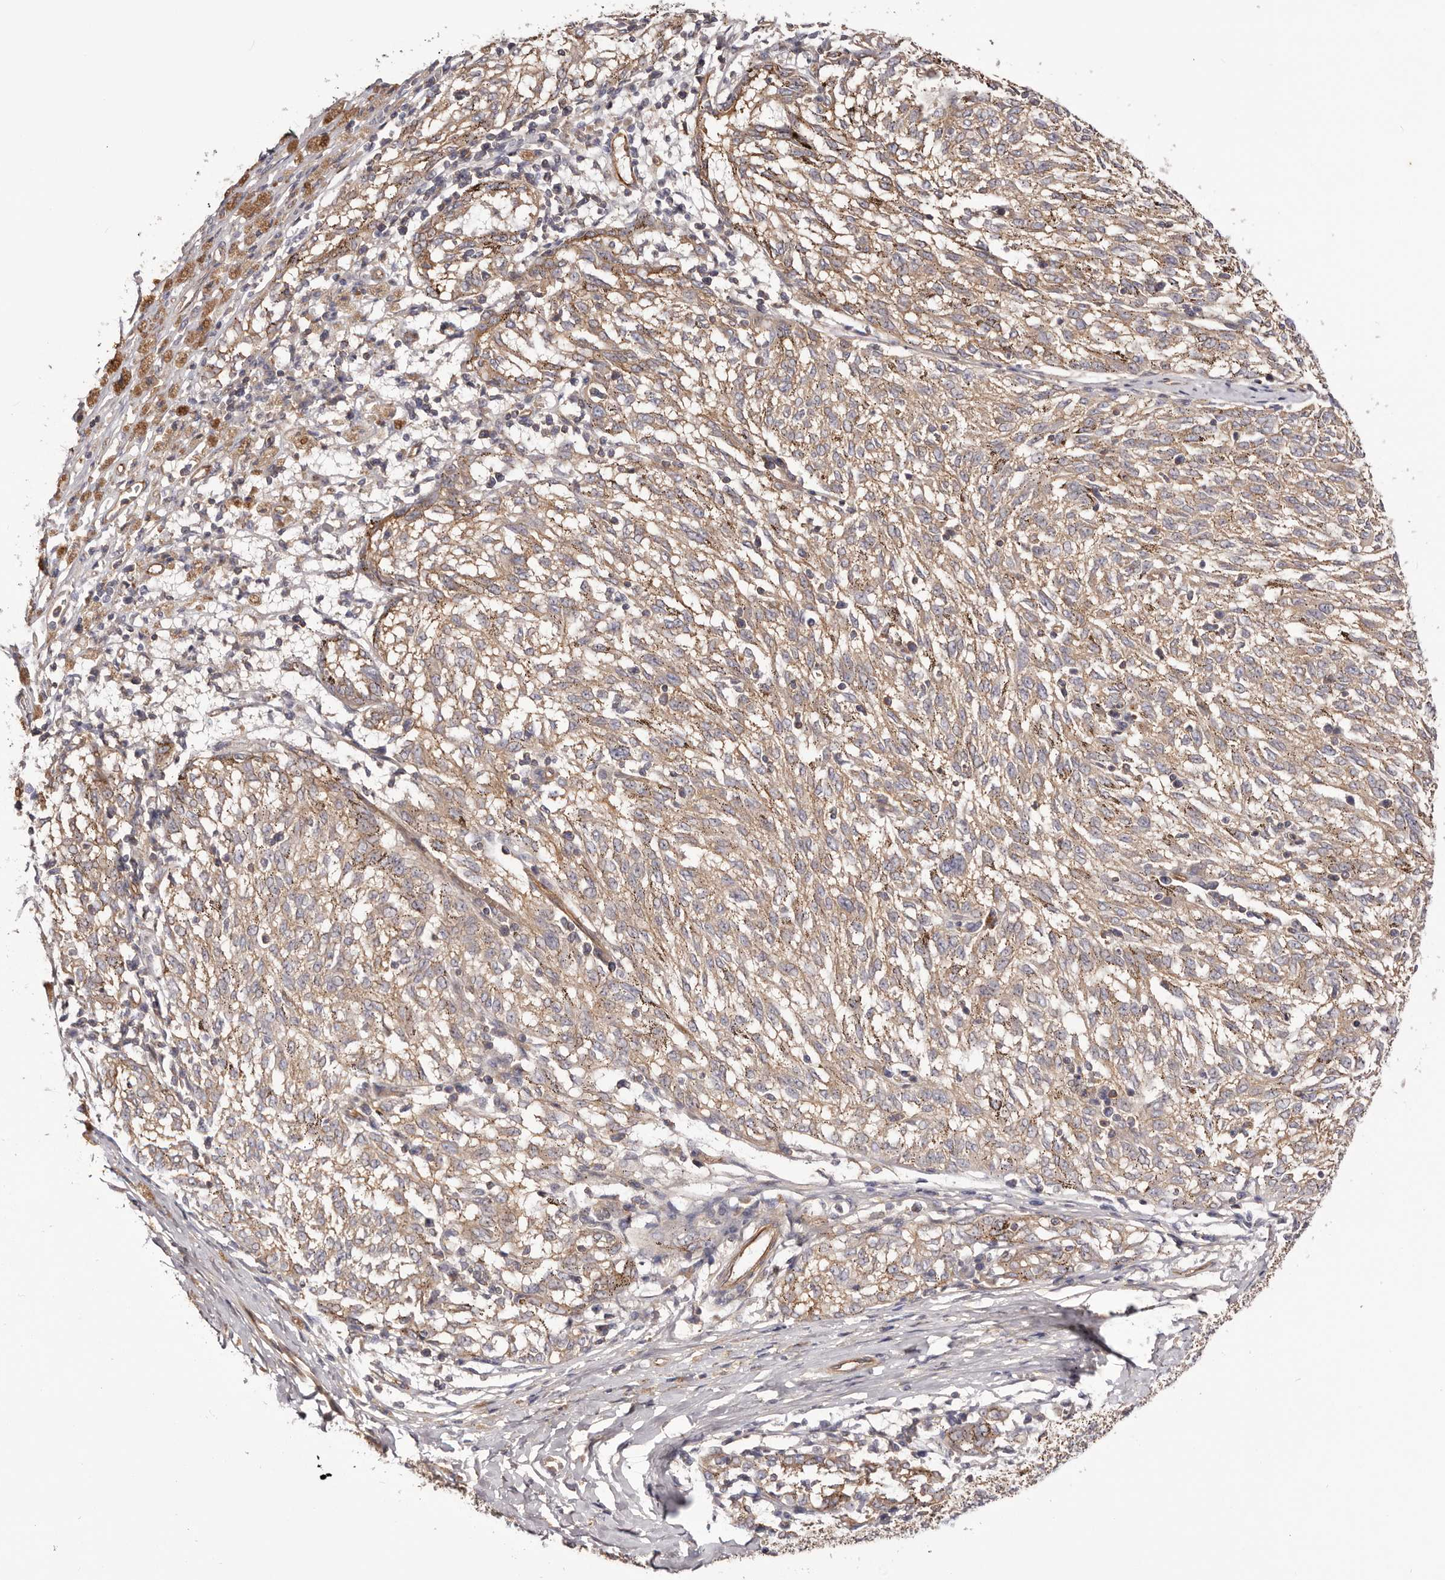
{"staining": {"intensity": "weak", "quantity": ">75%", "location": "cytoplasmic/membranous"}, "tissue": "melanoma", "cell_type": "Tumor cells", "image_type": "cancer", "snomed": [{"axis": "morphology", "description": "Malignant melanoma, NOS"}, {"axis": "topography", "description": "Skin"}], "caption": "A high-resolution histopathology image shows immunohistochemistry (IHC) staining of melanoma, which exhibits weak cytoplasmic/membranous staining in about >75% of tumor cells. (DAB (3,3'-diaminobenzidine) IHC with brightfield microscopy, high magnification).", "gene": "DMRT2", "patient": {"sex": "female", "age": 72}}